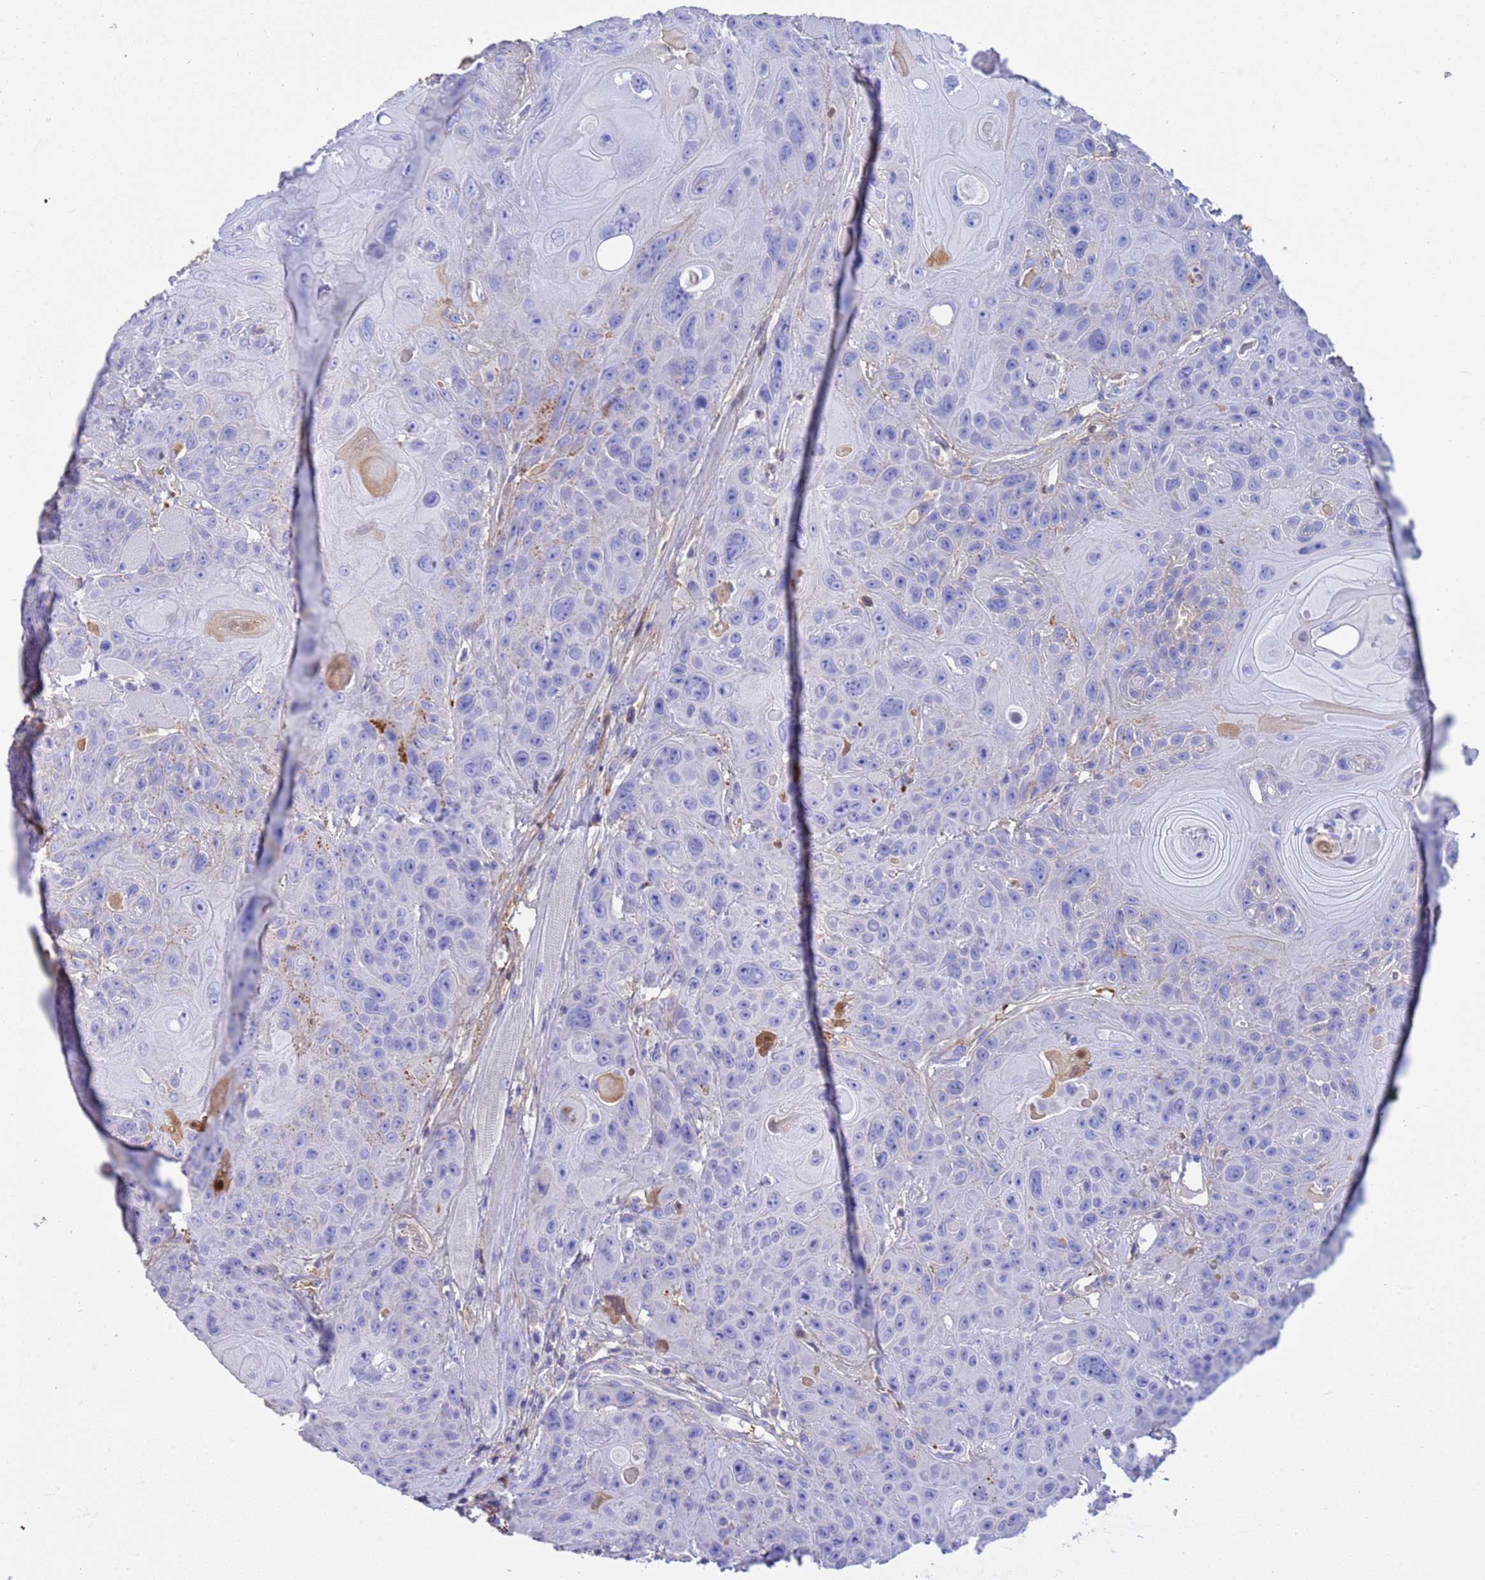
{"staining": {"intensity": "negative", "quantity": "none", "location": "none"}, "tissue": "head and neck cancer", "cell_type": "Tumor cells", "image_type": "cancer", "snomed": [{"axis": "morphology", "description": "Squamous cell carcinoma, NOS"}, {"axis": "topography", "description": "Head-Neck"}], "caption": "Immunohistochemical staining of human head and neck cancer (squamous cell carcinoma) displays no significant expression in tumor cells.", "gene": "H1-7", "patient": {"sex": "female", "age": 59}}